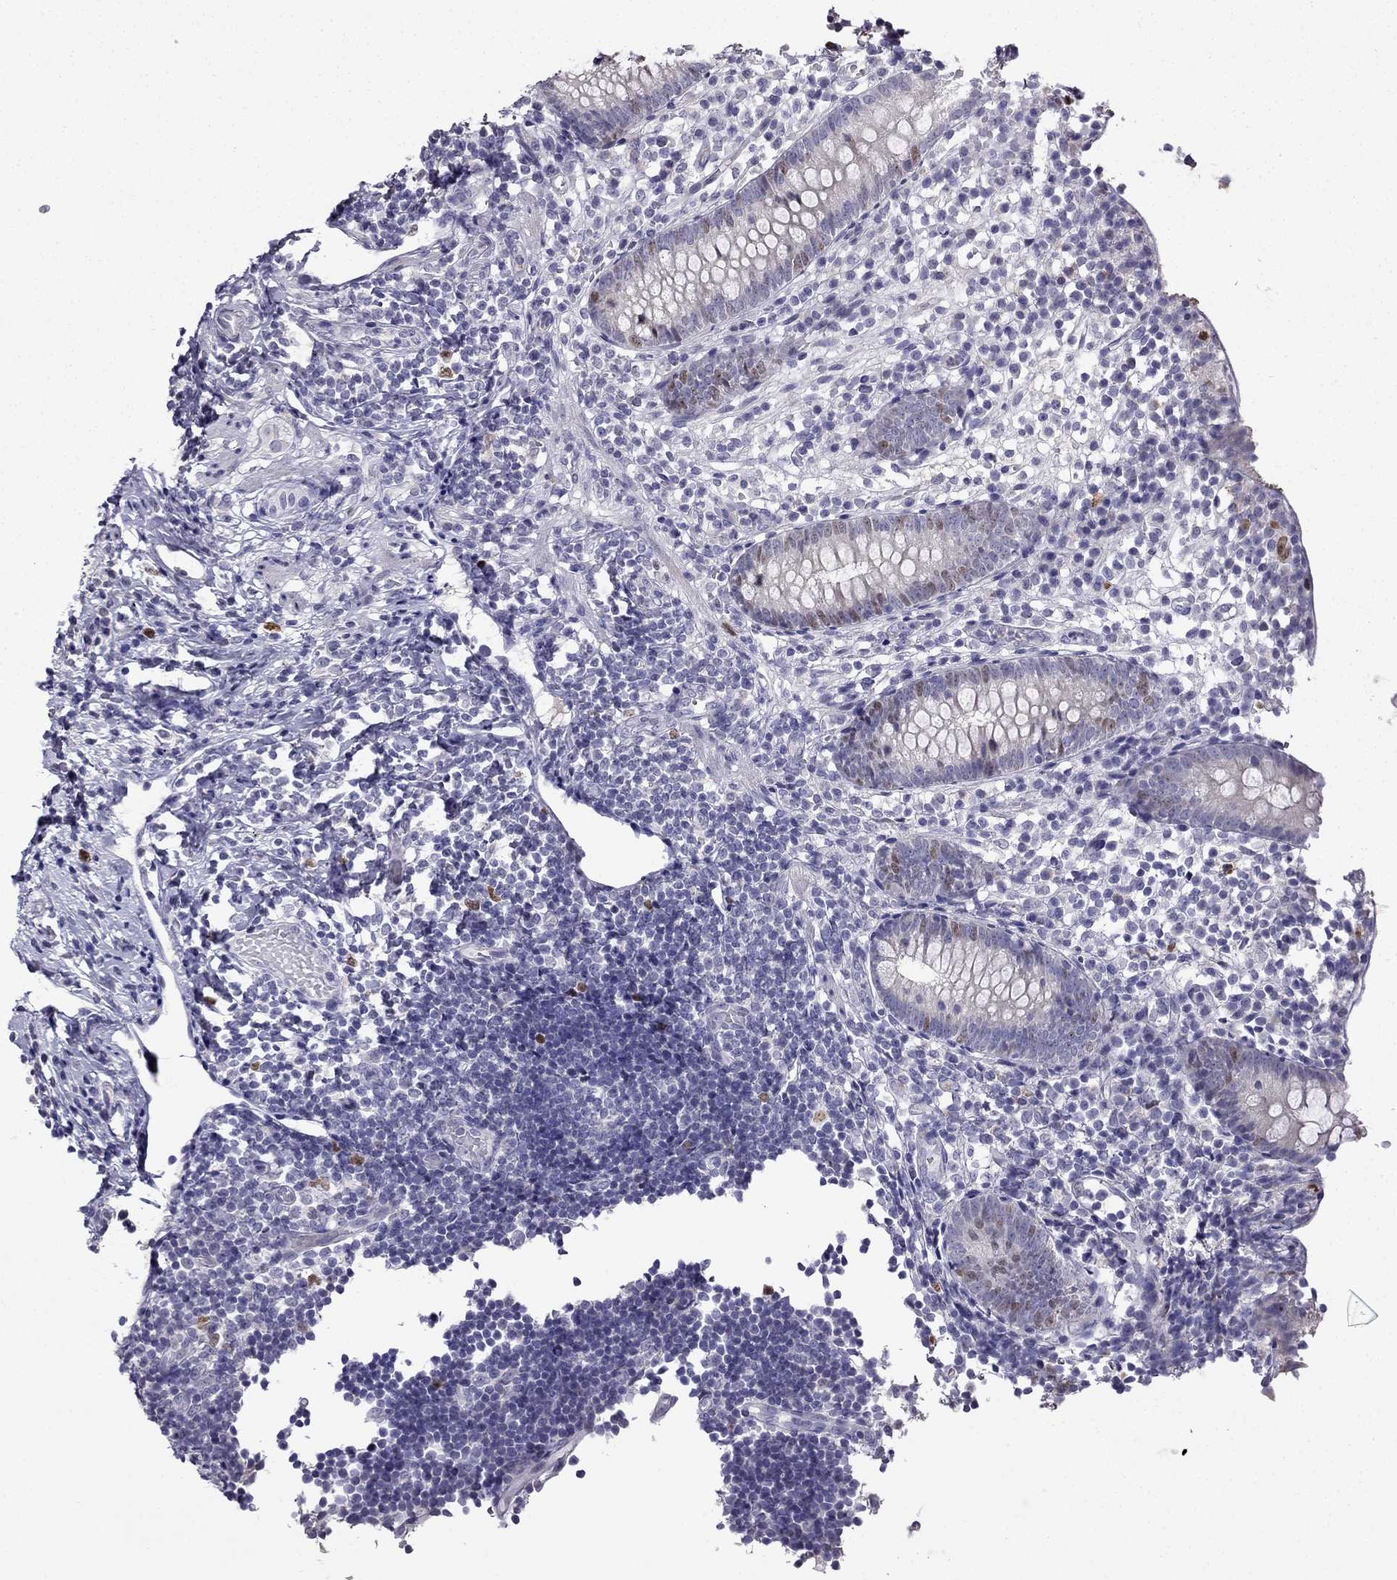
{"staining": {"intensity": "moderate", "quantity": "<25%", "location": "cytoplasmic/membranous,nuclear"}, "tissue": "appendix", "cell_type": "Glandular cells", "image_type": "normal", "snomed": [{"axis": "morphology", "description": "Normal tissue, NOS"}, {"axis": "topography", "description": "Appendix"}], "caption": "Moderate cytoplasmic/membranous,nuclear expression is appreciated in approximately <25% of glandular cells in unremarkable appendix. Nuclei are stained in blue.", "gene": "UHRF1", "patient": {"sex": "female", "age": 40}}